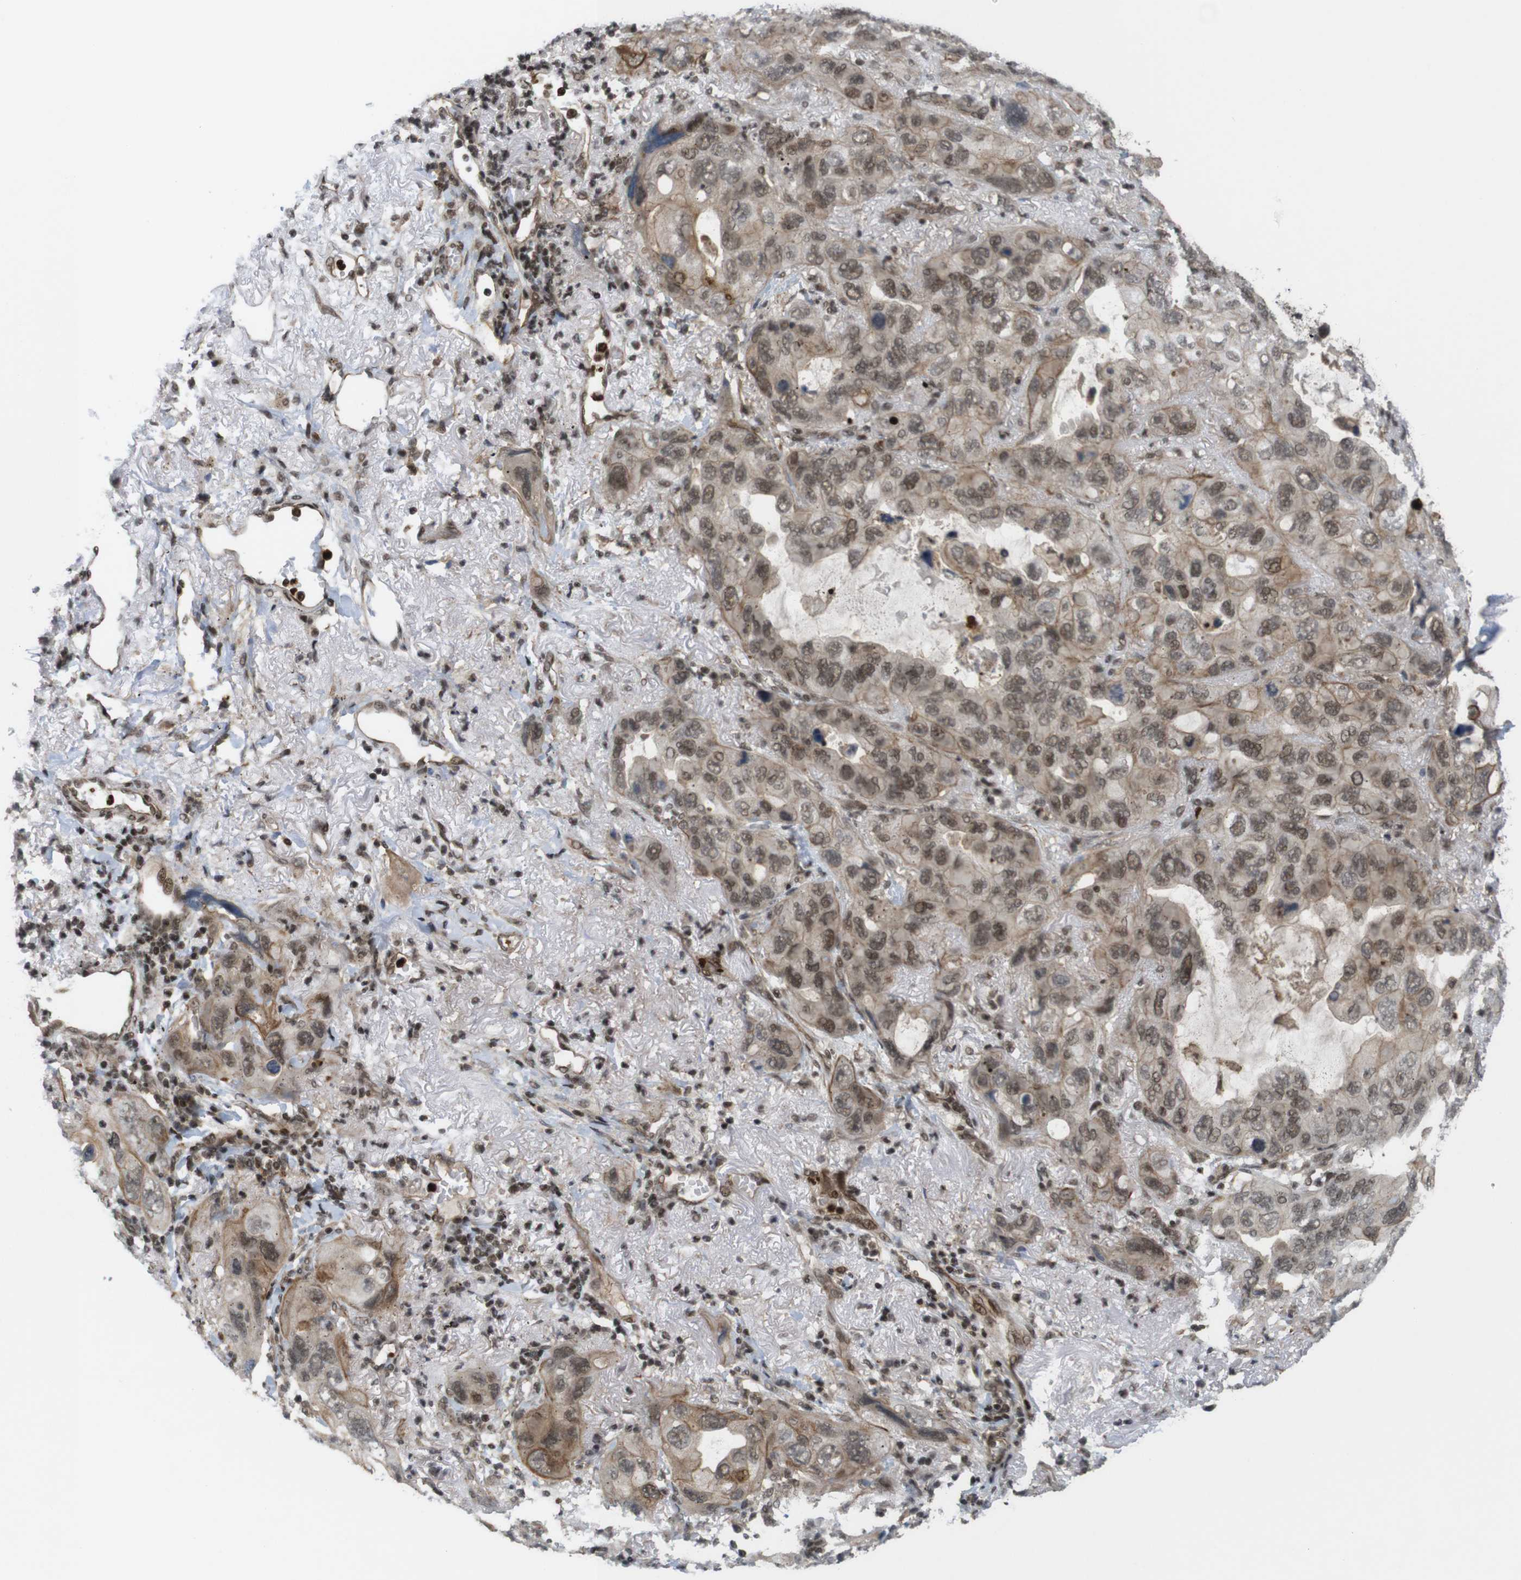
{"staining": {"intensity": "moderate", "quantity": ">75%", "location": "cytoplasmic/membranous,nuclear"}, "tissue": "lung cancer", "cell_type": "Tumor cells", "image_type": "cancer", "snomed": [{"axis": "morphology", "description": "Squamous cell carcinoma, NOS"}, {"axis": "topography", "description": "Lung"}], "caption": "Squamous cell carcinoma (lung) stained with IHC displays moderate cytoplasmic/membranous and nuclear positivity in approximately >75% of tumor cells.", "gene": "SP2", "patient": {"sex": "female", "age": 73}}